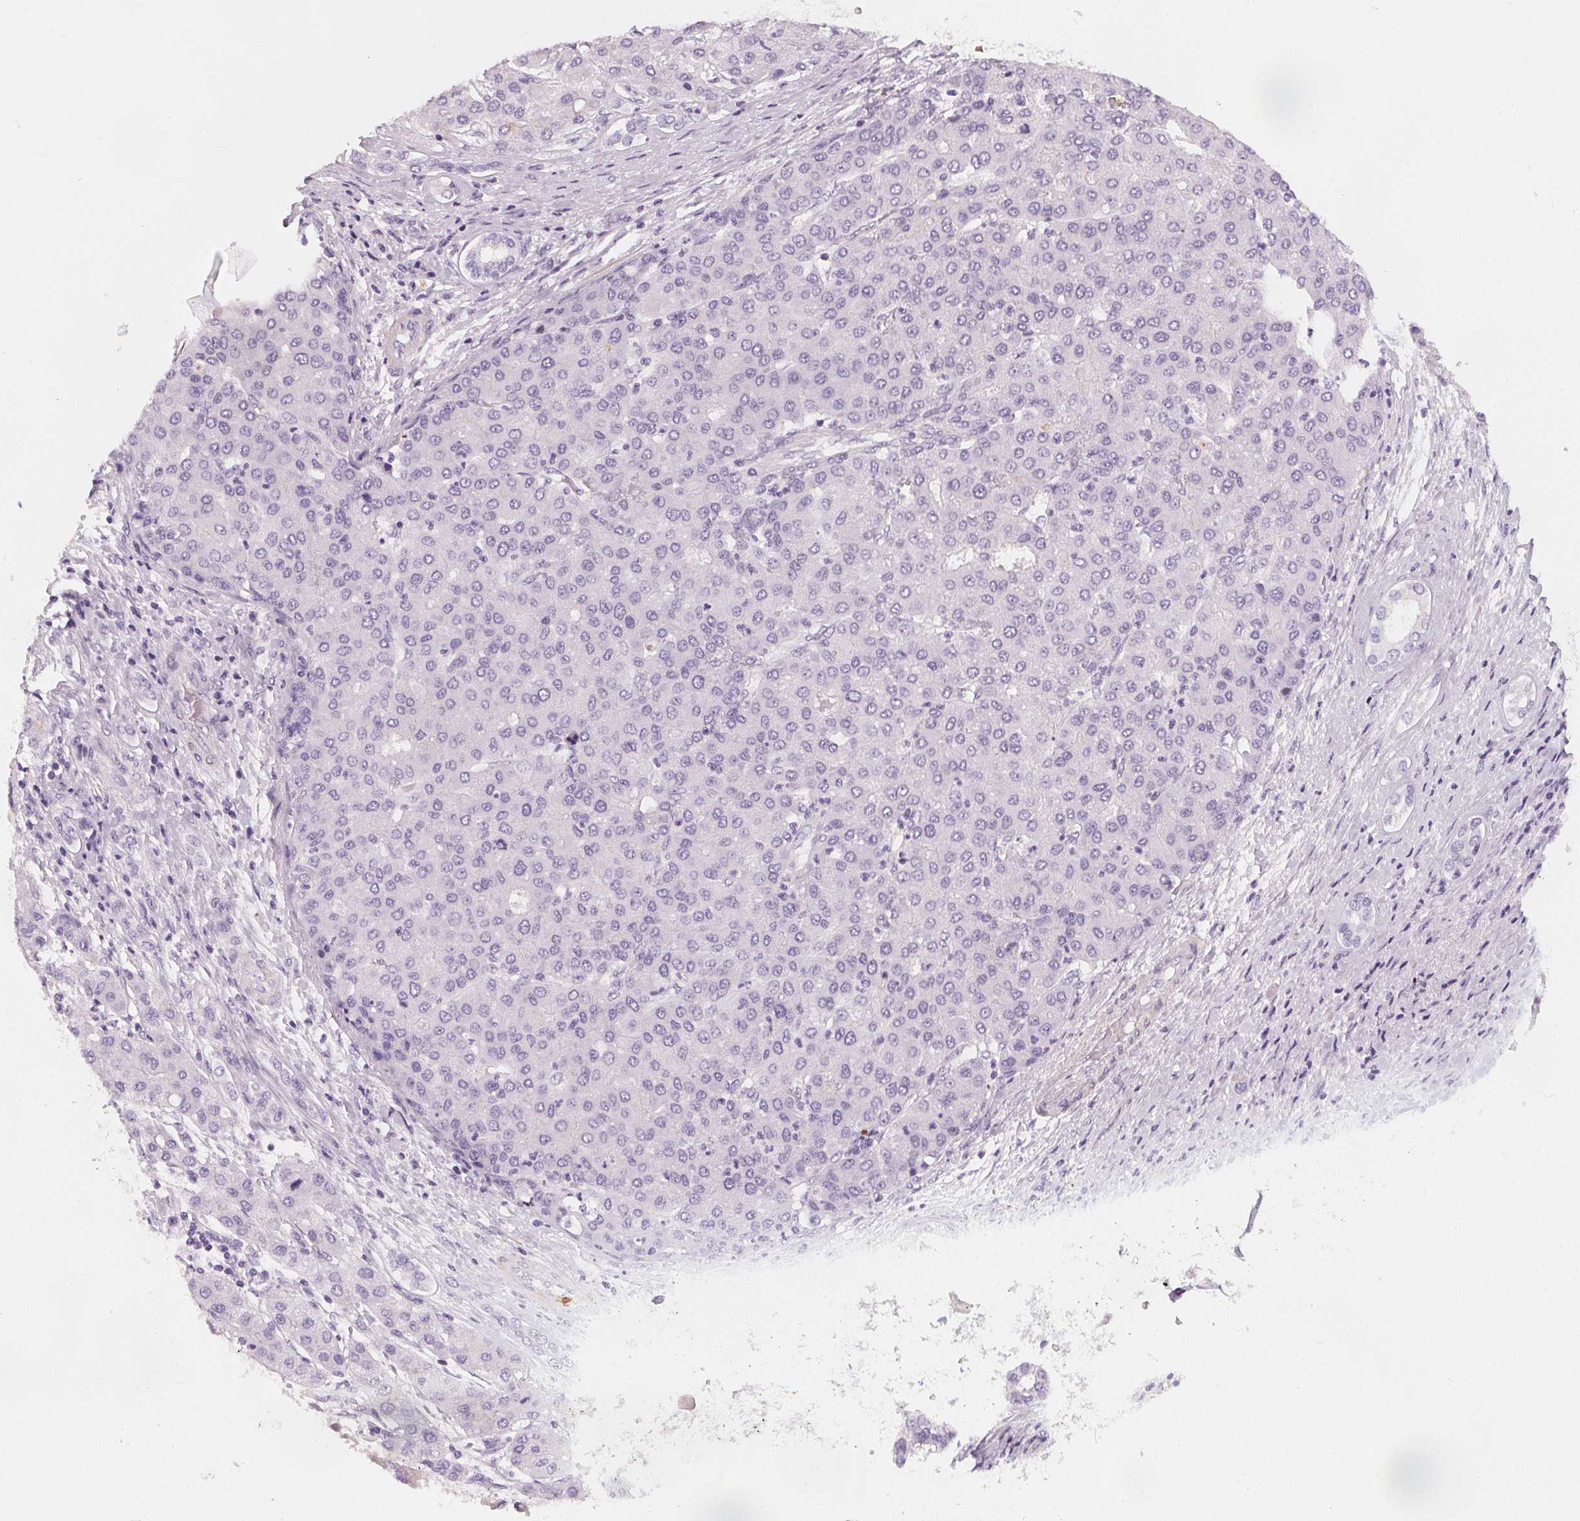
{"staining": {"intensity": "negative", "quantity": "none", "location": "none"}, "tissue": "liver cancer", "cell_type": "Tumor cells", "image_type": "cancer", "snomed": [{"axis": "morphology", "description": "Carcinoma, Hepatocellular, NOS"}, {"axis": "topography", "description": "Liver"}], "caption": "DAB (3,3'-diaminobenzidine) immunohistochemical staining of liver cancer exhibits no significant positivity in tumor cells. Brightfield microscopy of immunohistochemistry (IHC) stained with DAB (brown) and hematoxylin (blue), captured at high magnification.", "gene": "SLC5A12", "patient": {"sex": "male", "age": 65}}